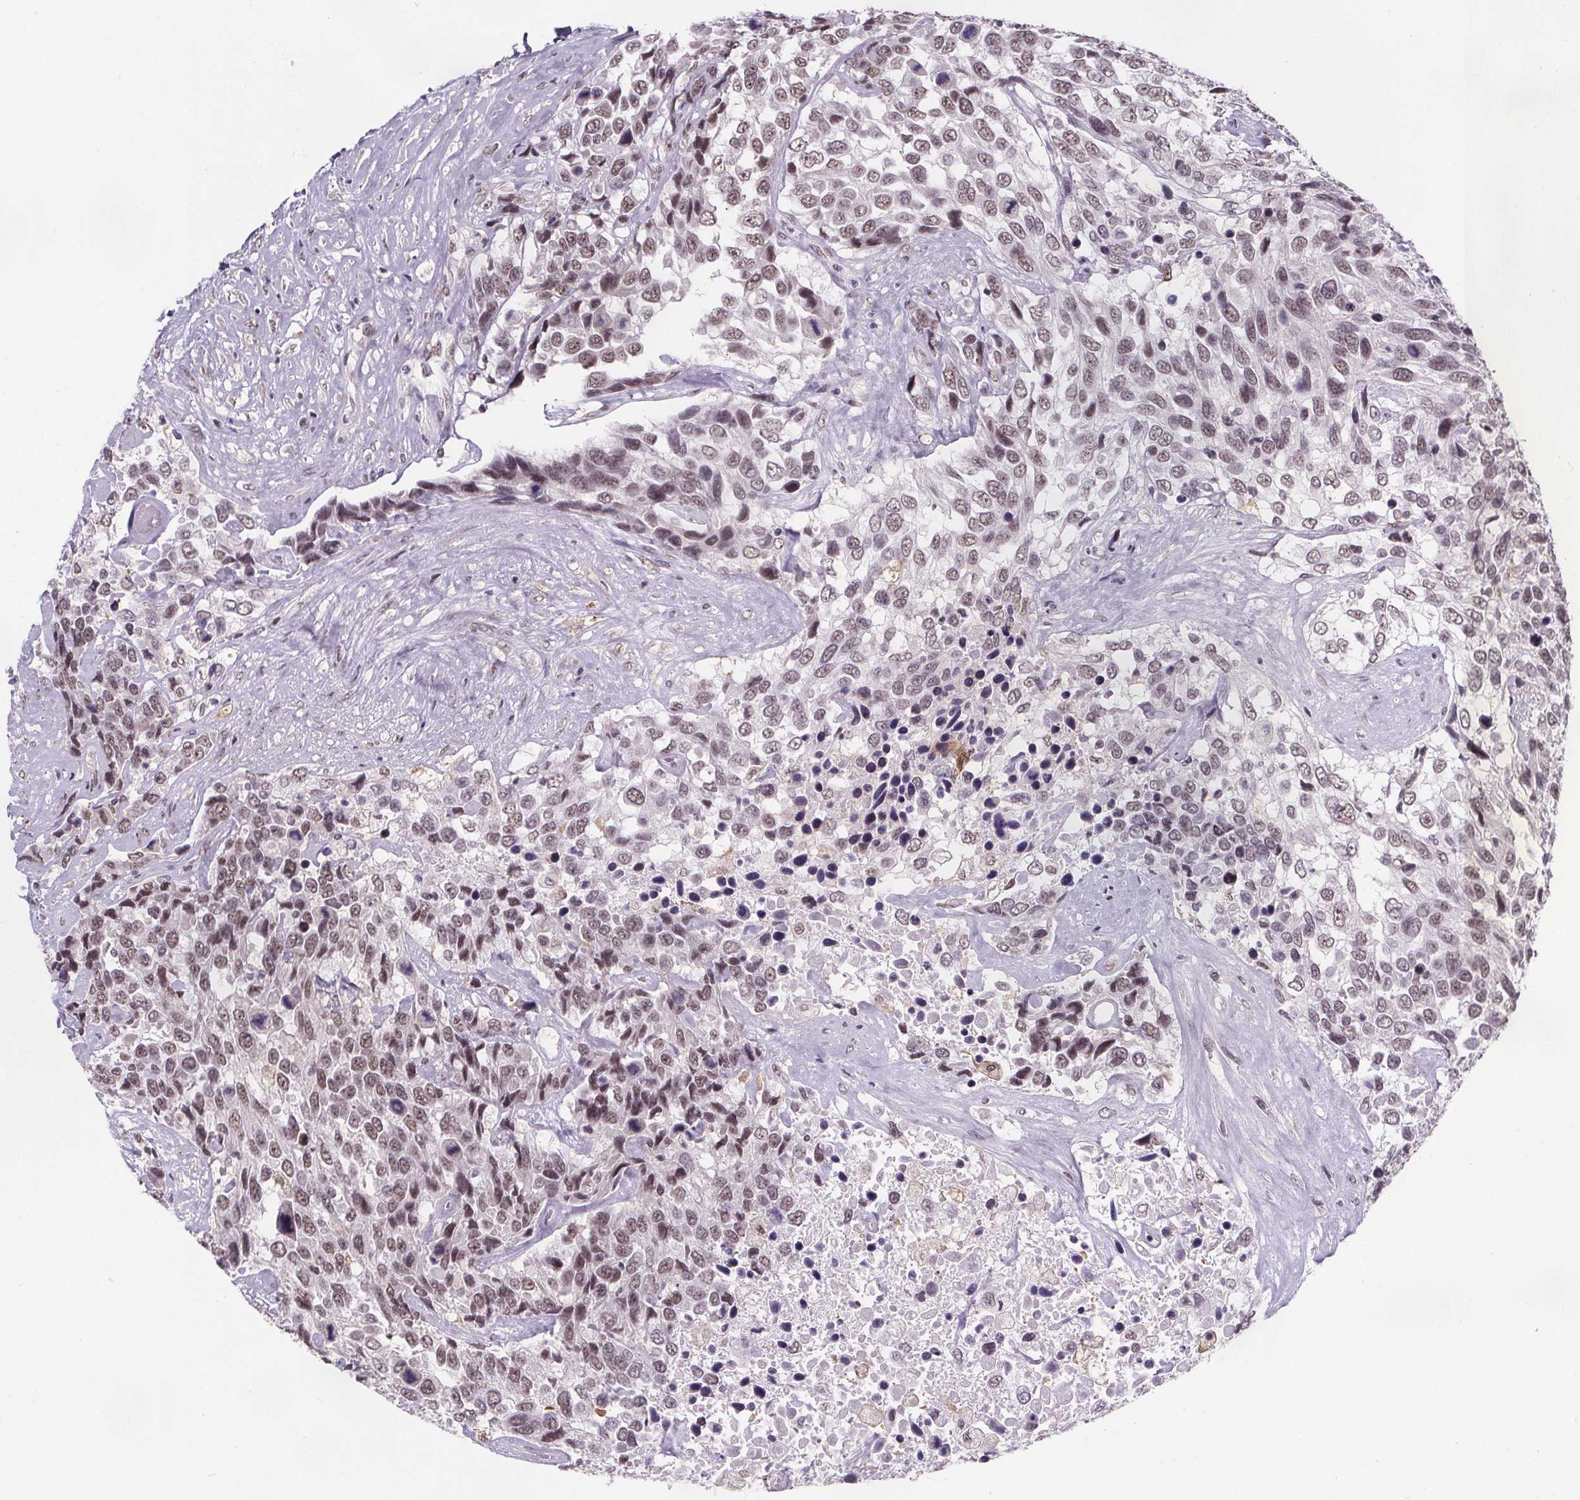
{"staining": {"intensity": "moderate", "quantity": ">75%", "location": "nuclear"}, "tissue": "urothelial cancer", "cell_type": "Tumor cells", "image_type": "cancer", "snomed": [{"axis": "morphology", "description": "Urothelial carcinoma, High grade"}, {"axis": "topography", "description": "Urinary bladder"}], "caption": "Immunohistochemical staining of urothelial carcinoma (high-grade) shows medium levels of moderate nuclear positivity in about >75% of tumor cells.", "gene": "ZNF572", "patient": {"sex": "female", "age": 70}}